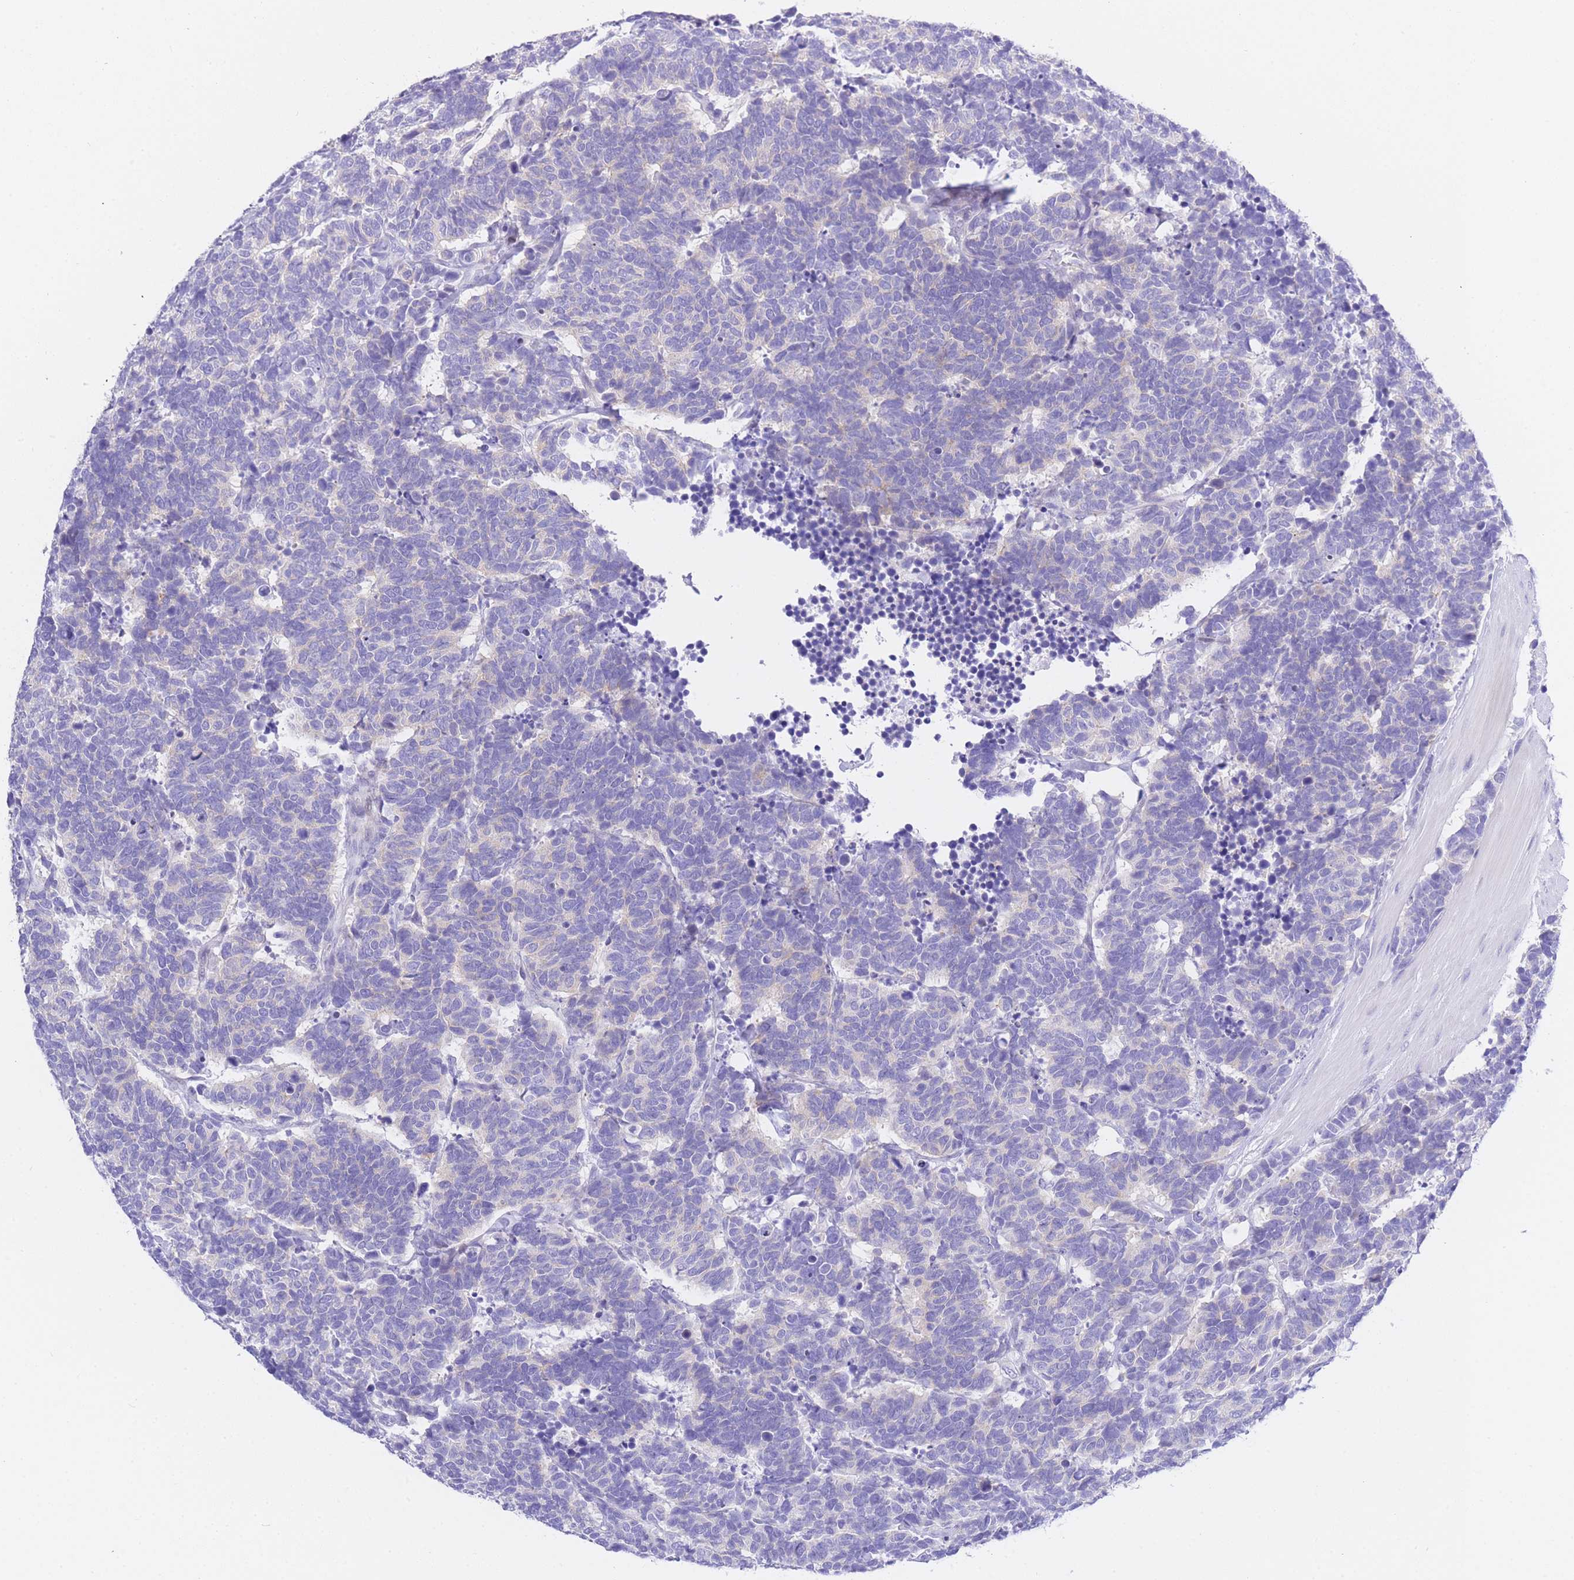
{"staining": {"intensity": "negative", "quantity": "none", "location": "none"}, "tissue": "carcinoid", "cell_type": "Tumor cells", "image_type": "cancer", "snomed": [{"axis": "morphology", "description": "Carcinoma, NOS"}, {"axis": "morphology", "description": "Carcinoid, malignant, NOS"}, {"axis": "topography", "description": "Urinary bladder"}], "caption": "An IHC photomicrograph of carcinoma is shown. There is no staining in tumor cells of carcinoma. (Brightfield microscopy of DAB (3,3'-diaminobenzidine) immunohistochemistry (IHC) at high magnification).", "gene": "TIFAB", "patient": {"sex": "male", "age": 57}}